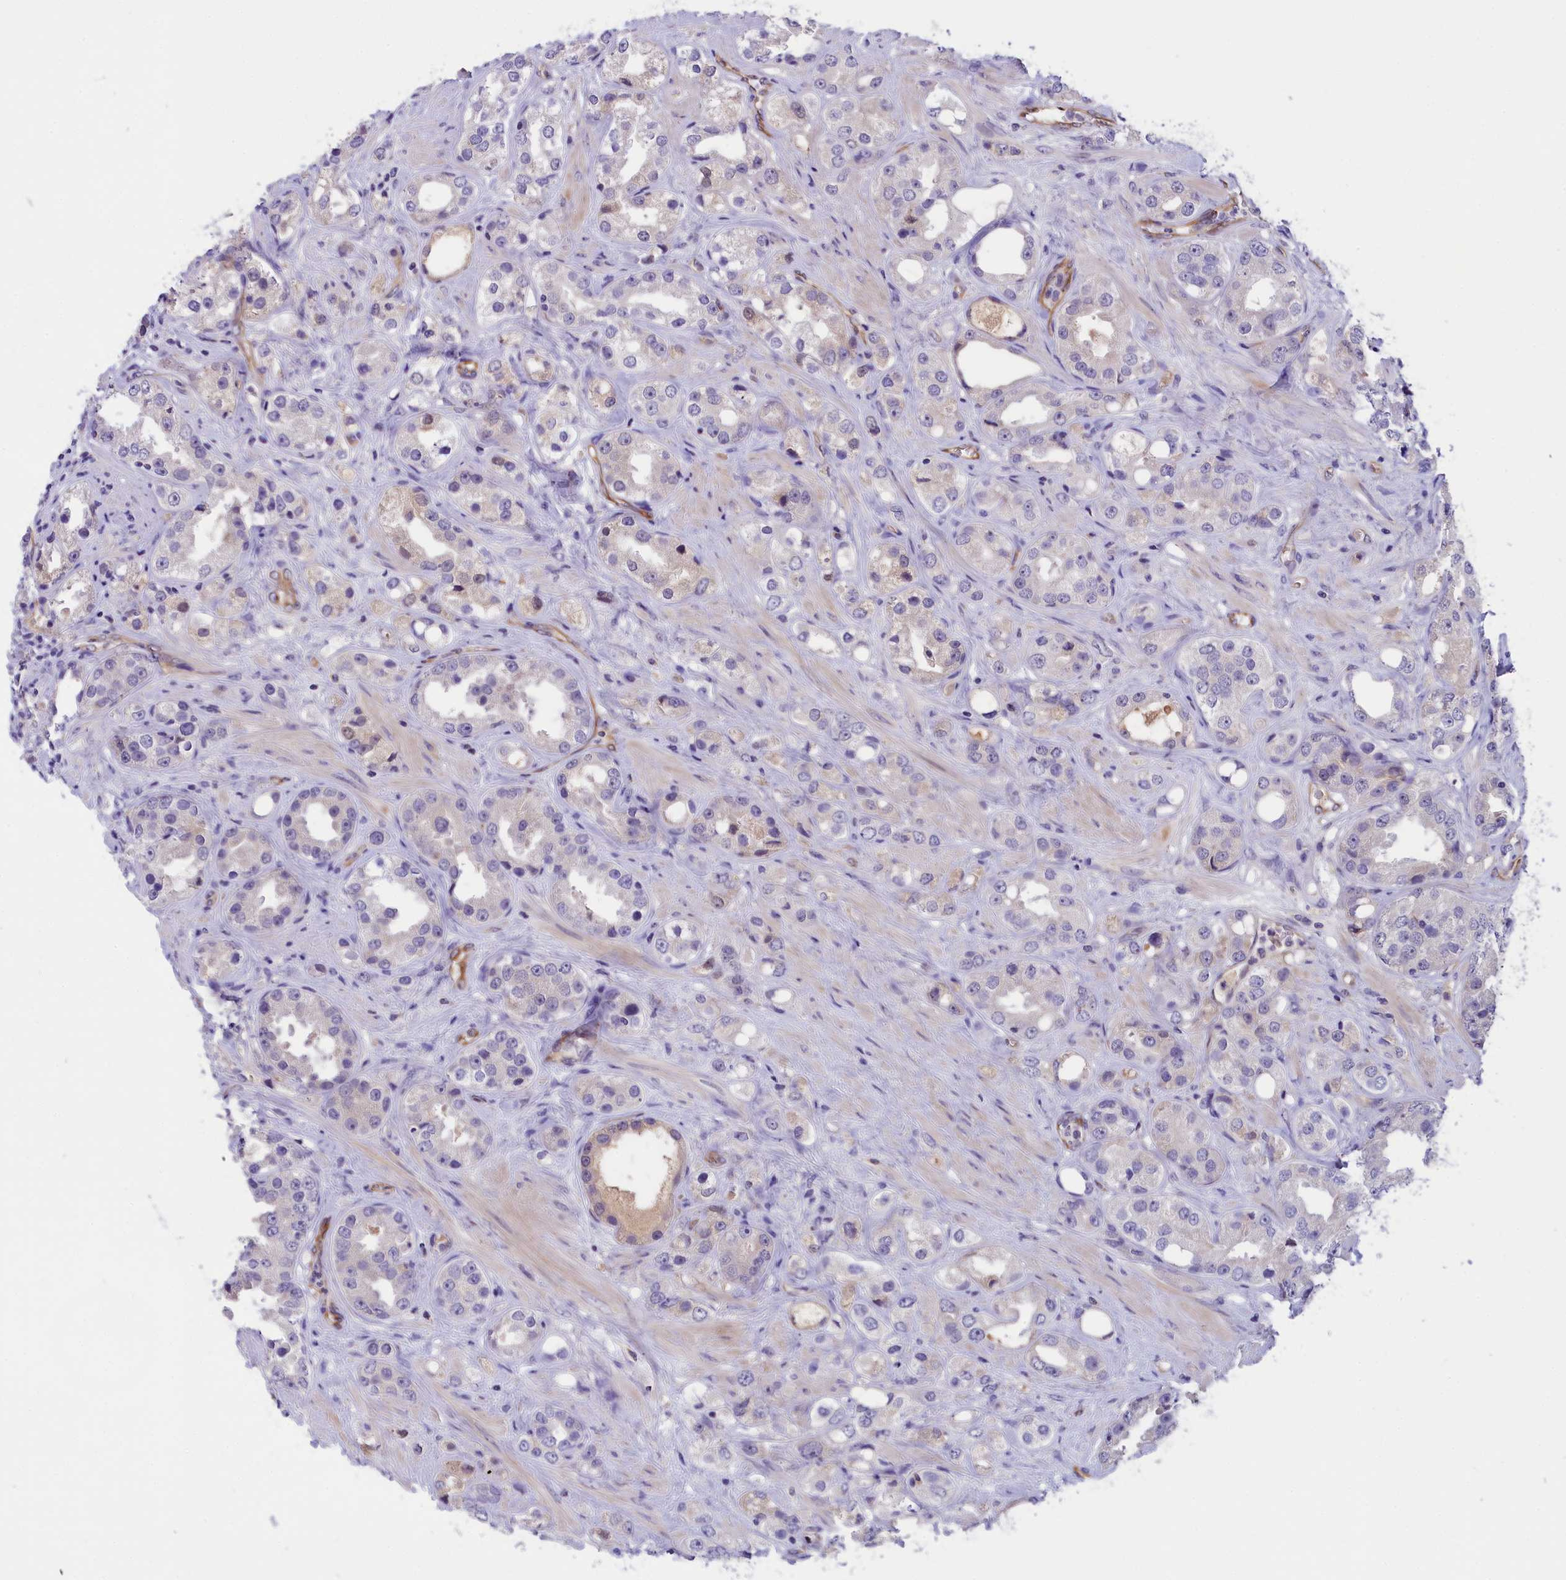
{"staining": {"intensity": "negative", "quantity": "none", "location": "none"}, "tissue": "prostate cancer", "cell_type": "Tumor cells", "image_type": "cancer", "snomed": [{"axis": "morphology", "description": "Adenocarcinoma, NOS"}, {"axis": "topography", "description": "Prostate"}], "caption": "Immunohistochemical staining of prostate cancer (adenocarcinoma) reveals no significant staining in tumor cells.", "gene": "CCDC32", "patient": {"sex": "male", "age": 79}}